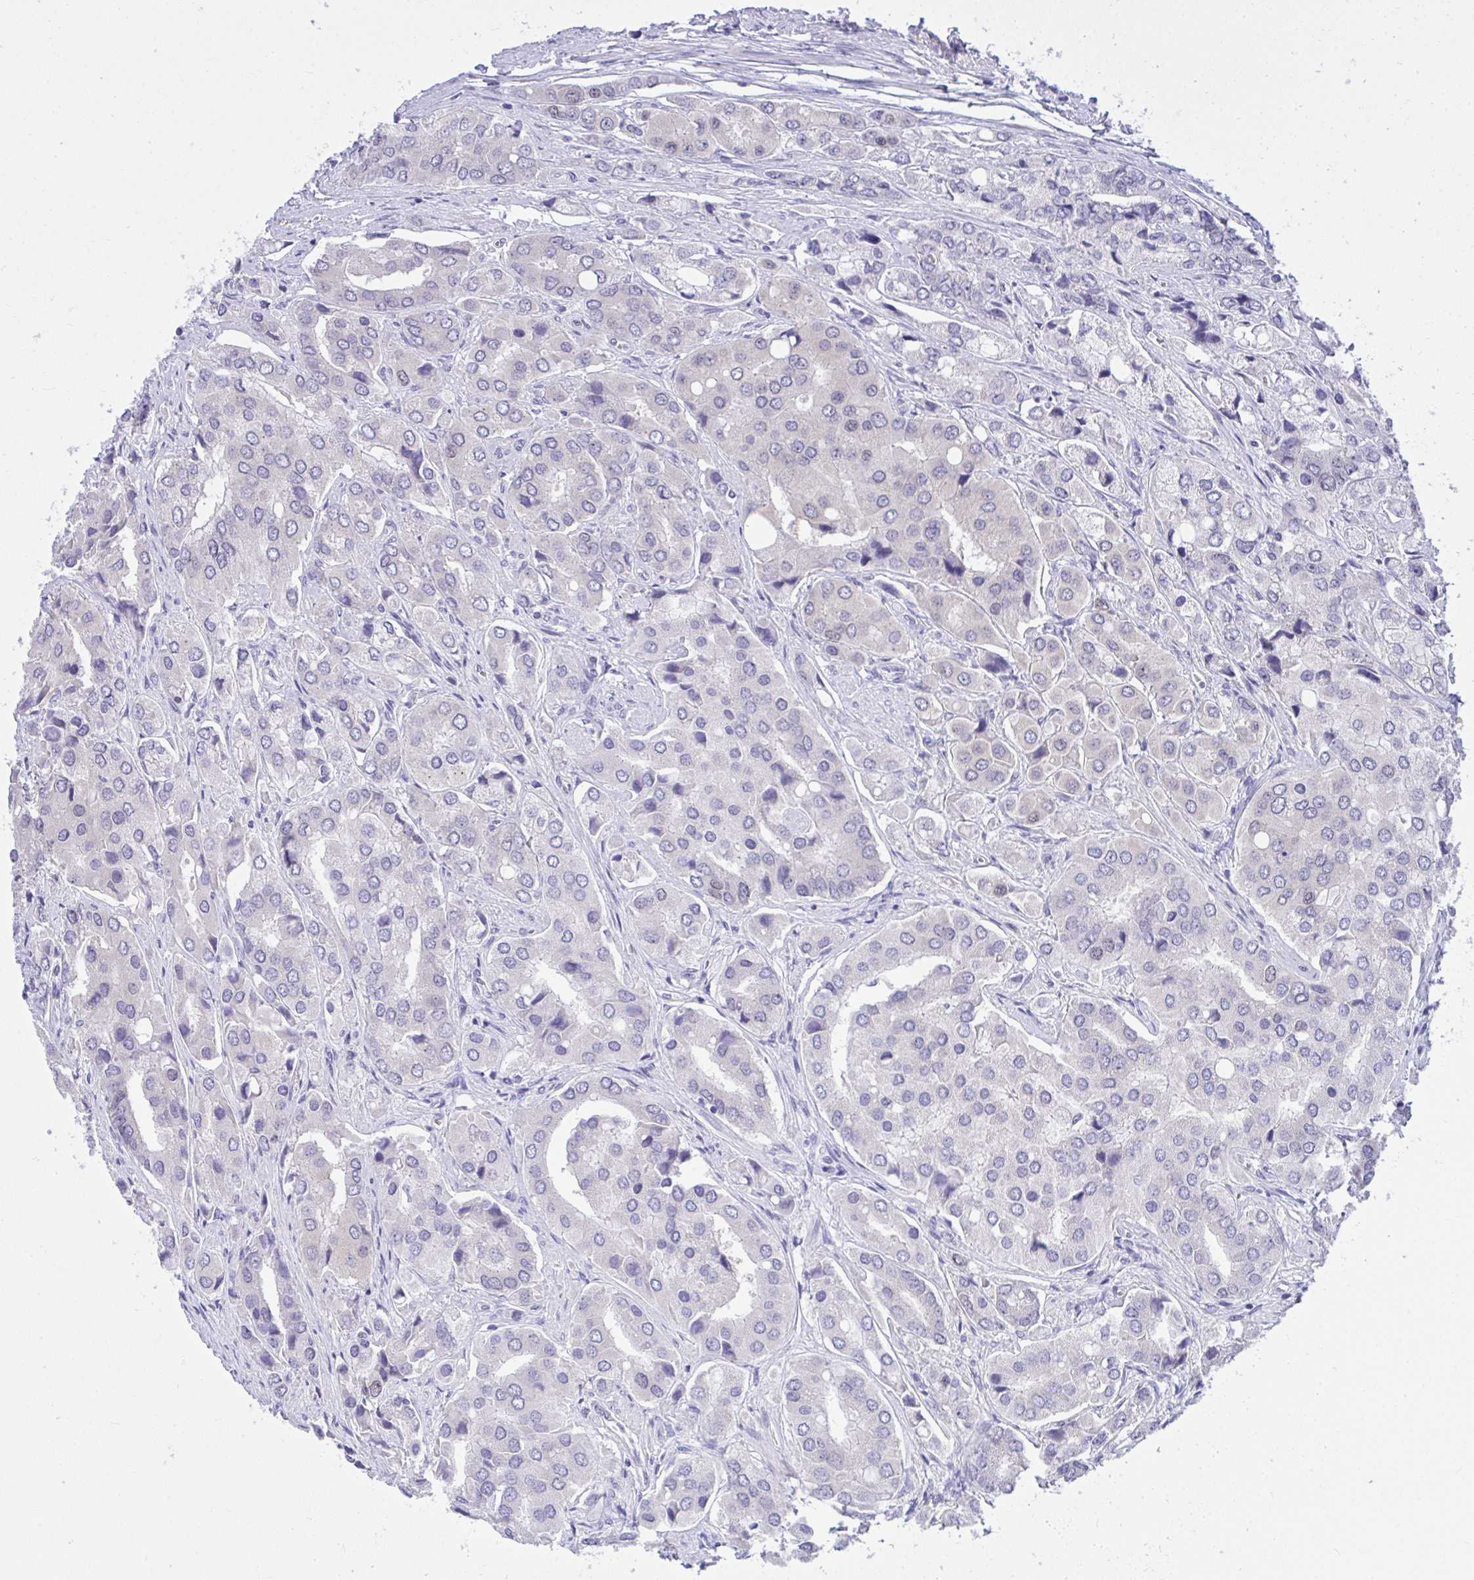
{"staining": {"intensity": "negative", "quantity": "none", "location": "none"}, "tissue": "prostate cancer", "cell_type": "Tumor cells", "image_type": "cancer", "snomed": [{"axis": "morphology", "description": "Adenocarcinoma, Low grade"}, {"axis": "topography", "description": "Prostate"}], "caption": "Immunohistochemical staining of human prostate adenocarcinoma (low-grade) demonstrates no significant expression in tumor cells.", "gene": "TEAD4", "patient": {"sex": "male", "age": 69}}